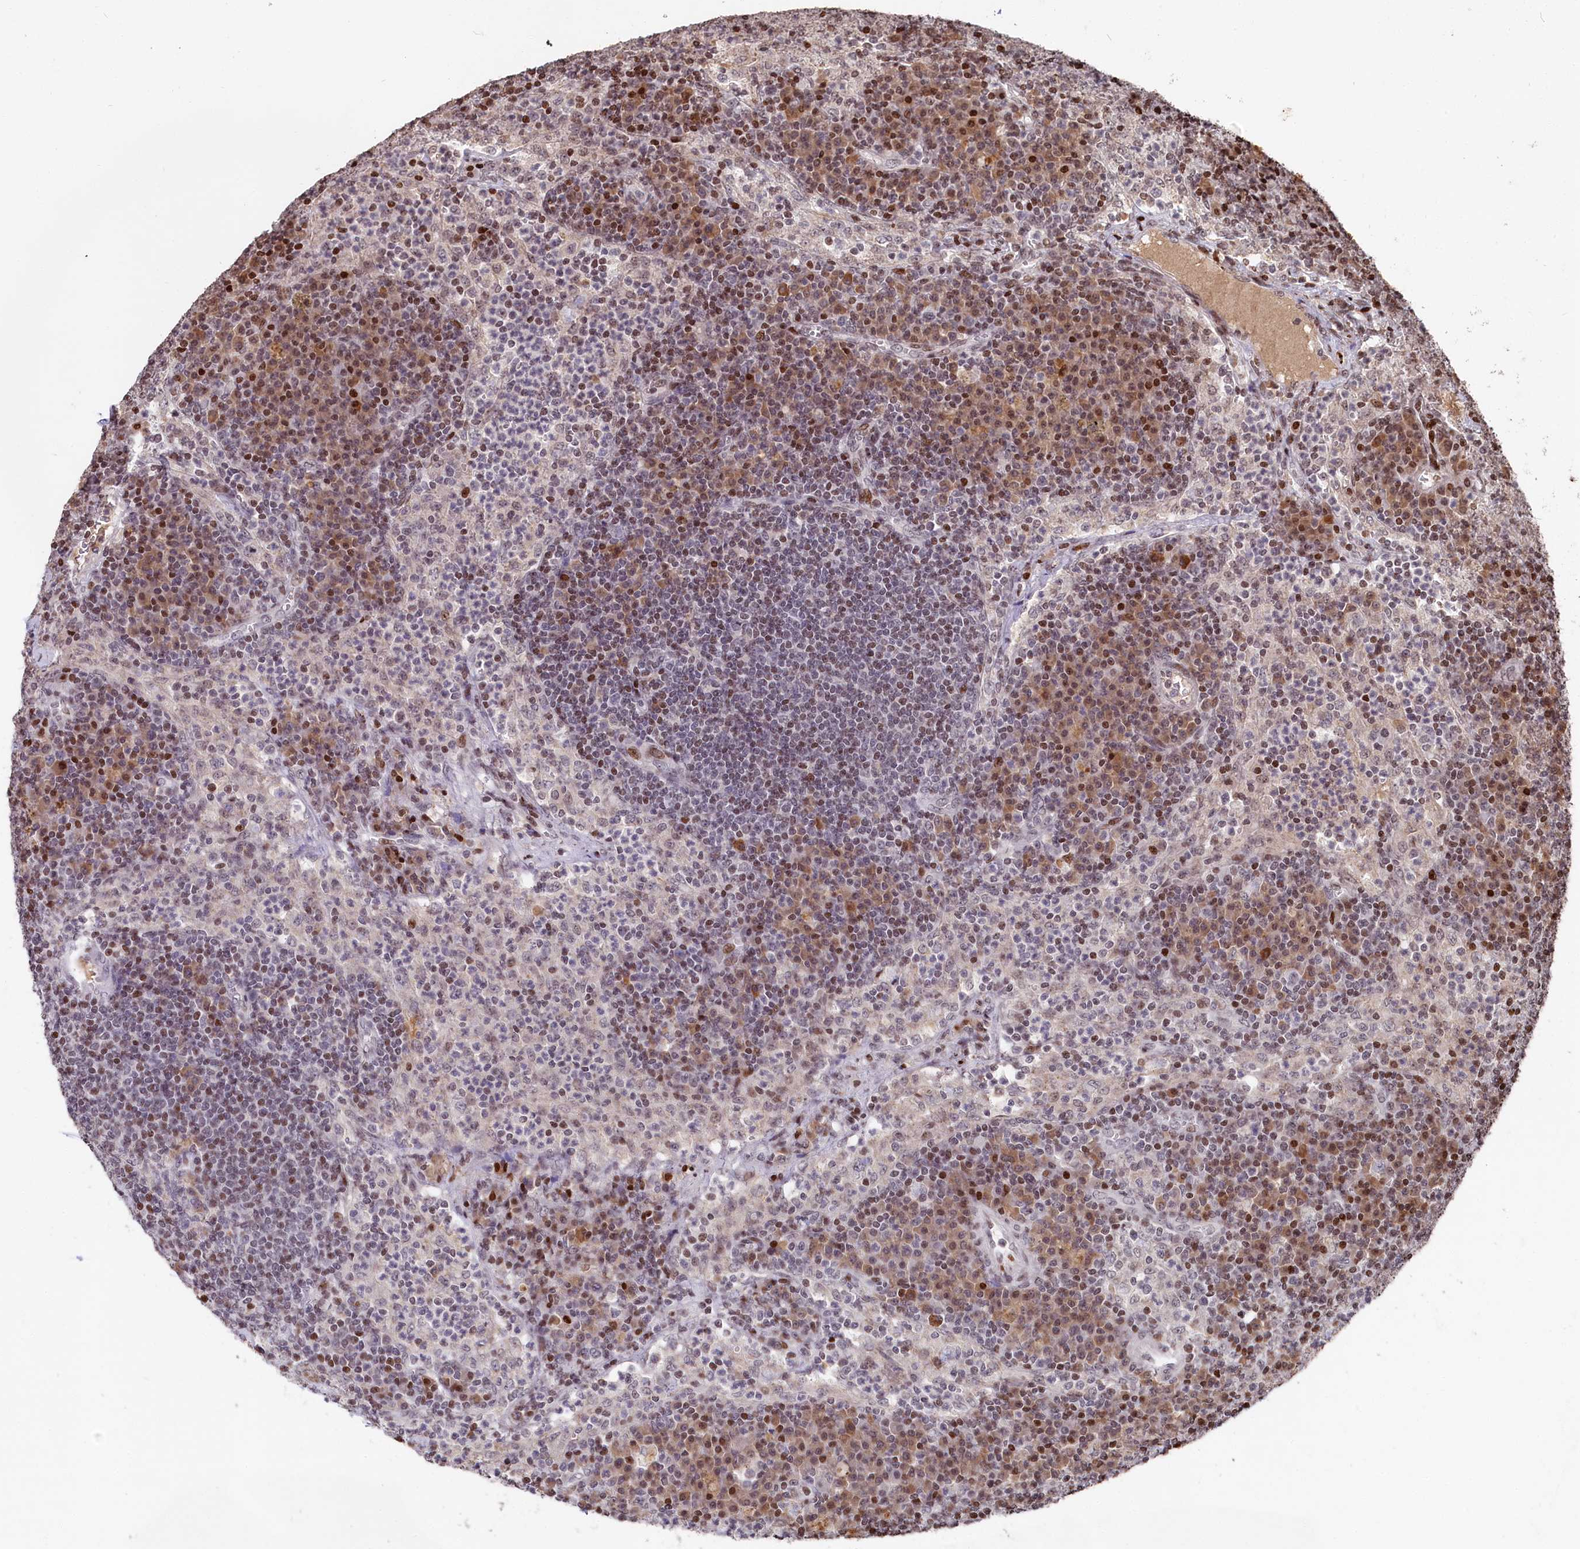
{"staining": {"intensity": "moderate", "quantity": "<25%", "location": "nuclear"}, "tissue": "lymph node", "cell_type": "Germinal center cells", "image_type": "normal", "snomed": [{"axis": "morphology", "description": "Normal tissue, NOS"}, {"axis": "topography", "description": "Lymph node"}], "caption": "Germinal center cells demonstrate low levels of moderate nuclear staining in approximately <25% of cells in benign lymph node. (IHC, brightfield microscopy, high magnification).", "gene": "MCF2L2", "patient": {"sex": "female", "age": 70}}